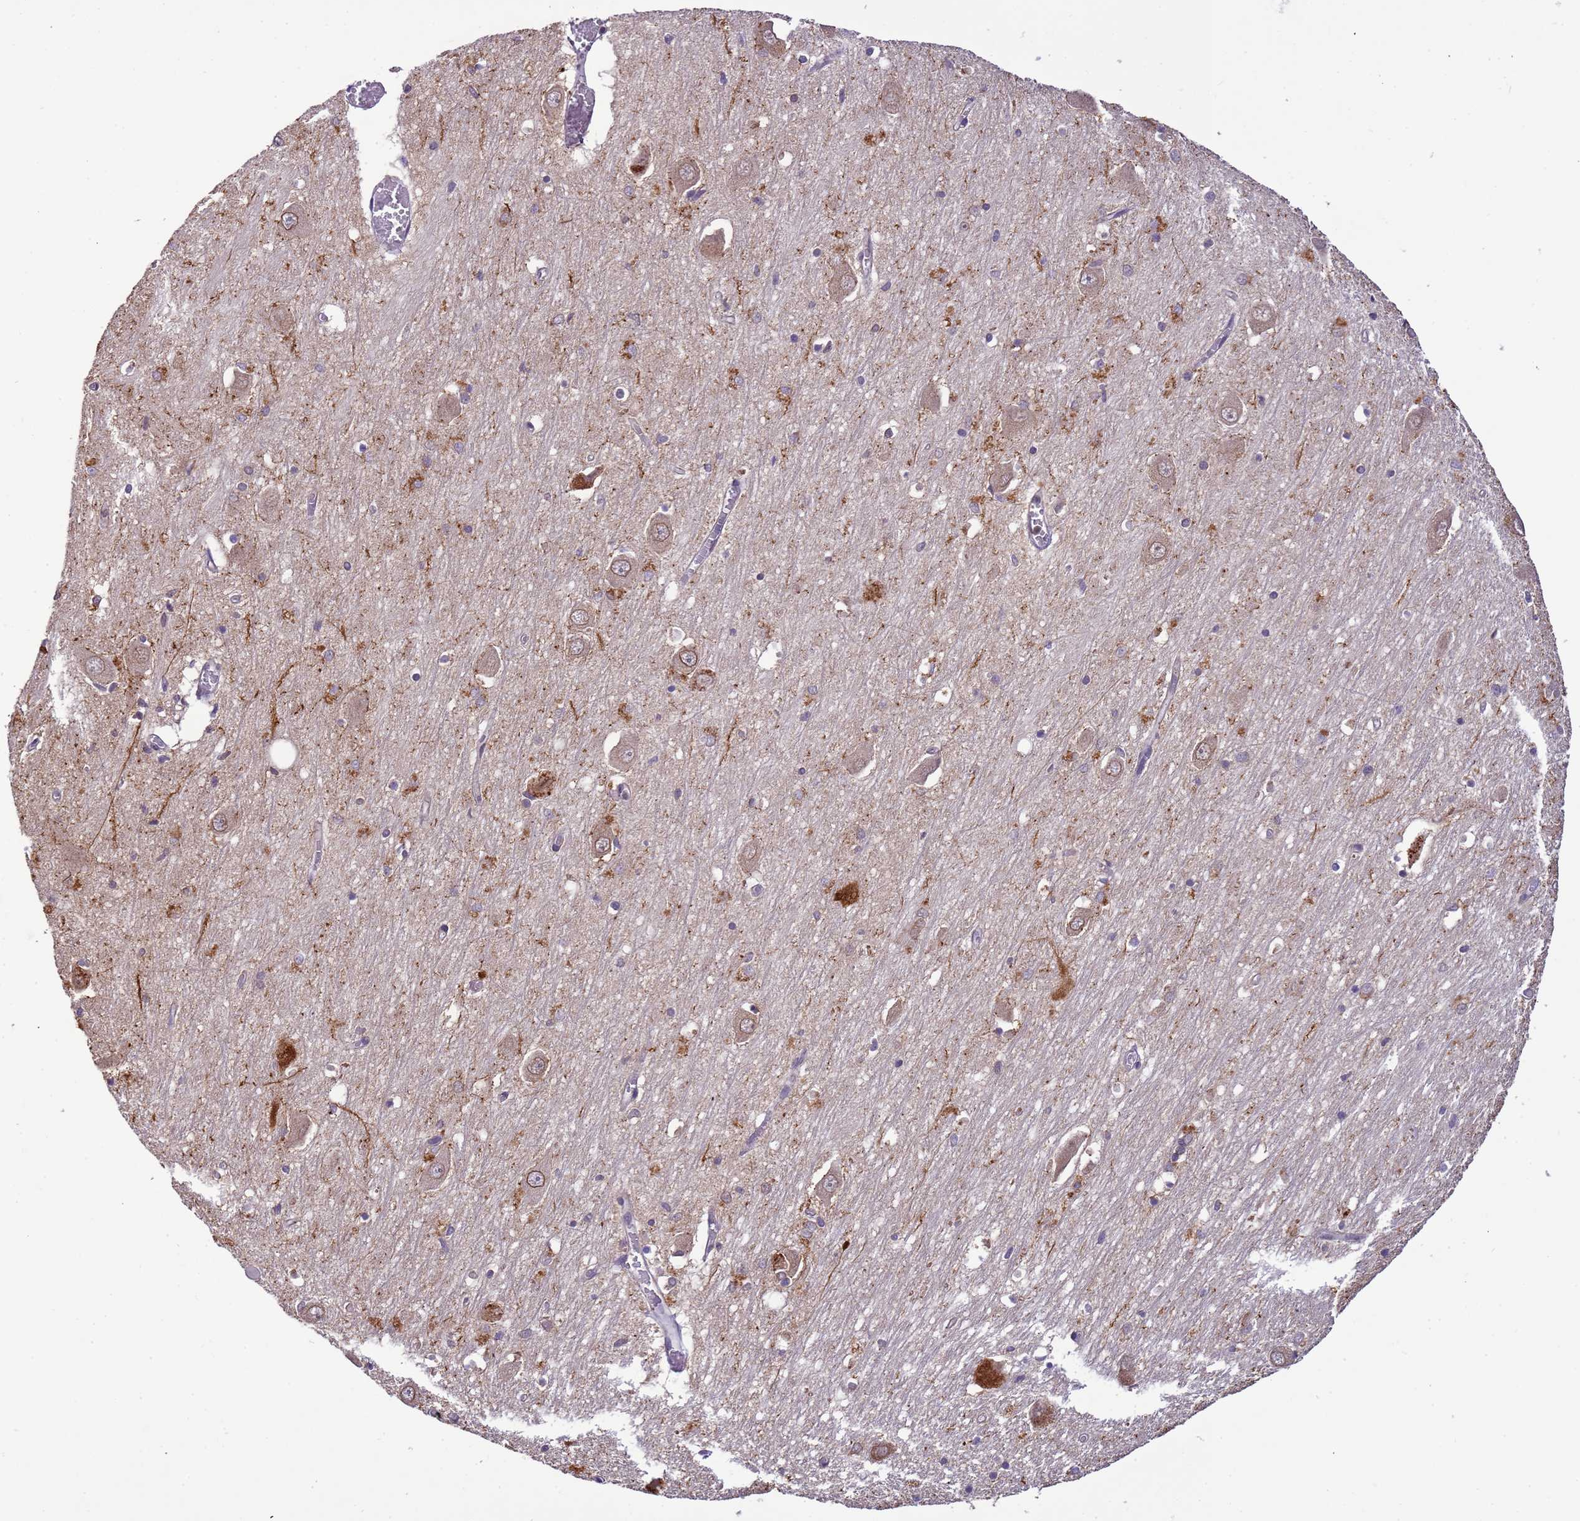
{"staining": {"intensity": "moderate", "quantity": "<25%", "location": "cytoplasmic/membranous"}, "tissue": "hippocampus", "cell_type": "Glial cells", "image_type": "normal", "snomed": [{"axis": "morphology", "description": "Normal tissue, NOS"}, {"axis": "topography", "description": "Hippocampus"}], "caption": "A micrograph of hippocampus stained for a protein shows moderate cytoplasmic/membranous brown staining in glial cells.", "gene": "PLCXD3", "patient": {"sex": "male", "age": 70}}